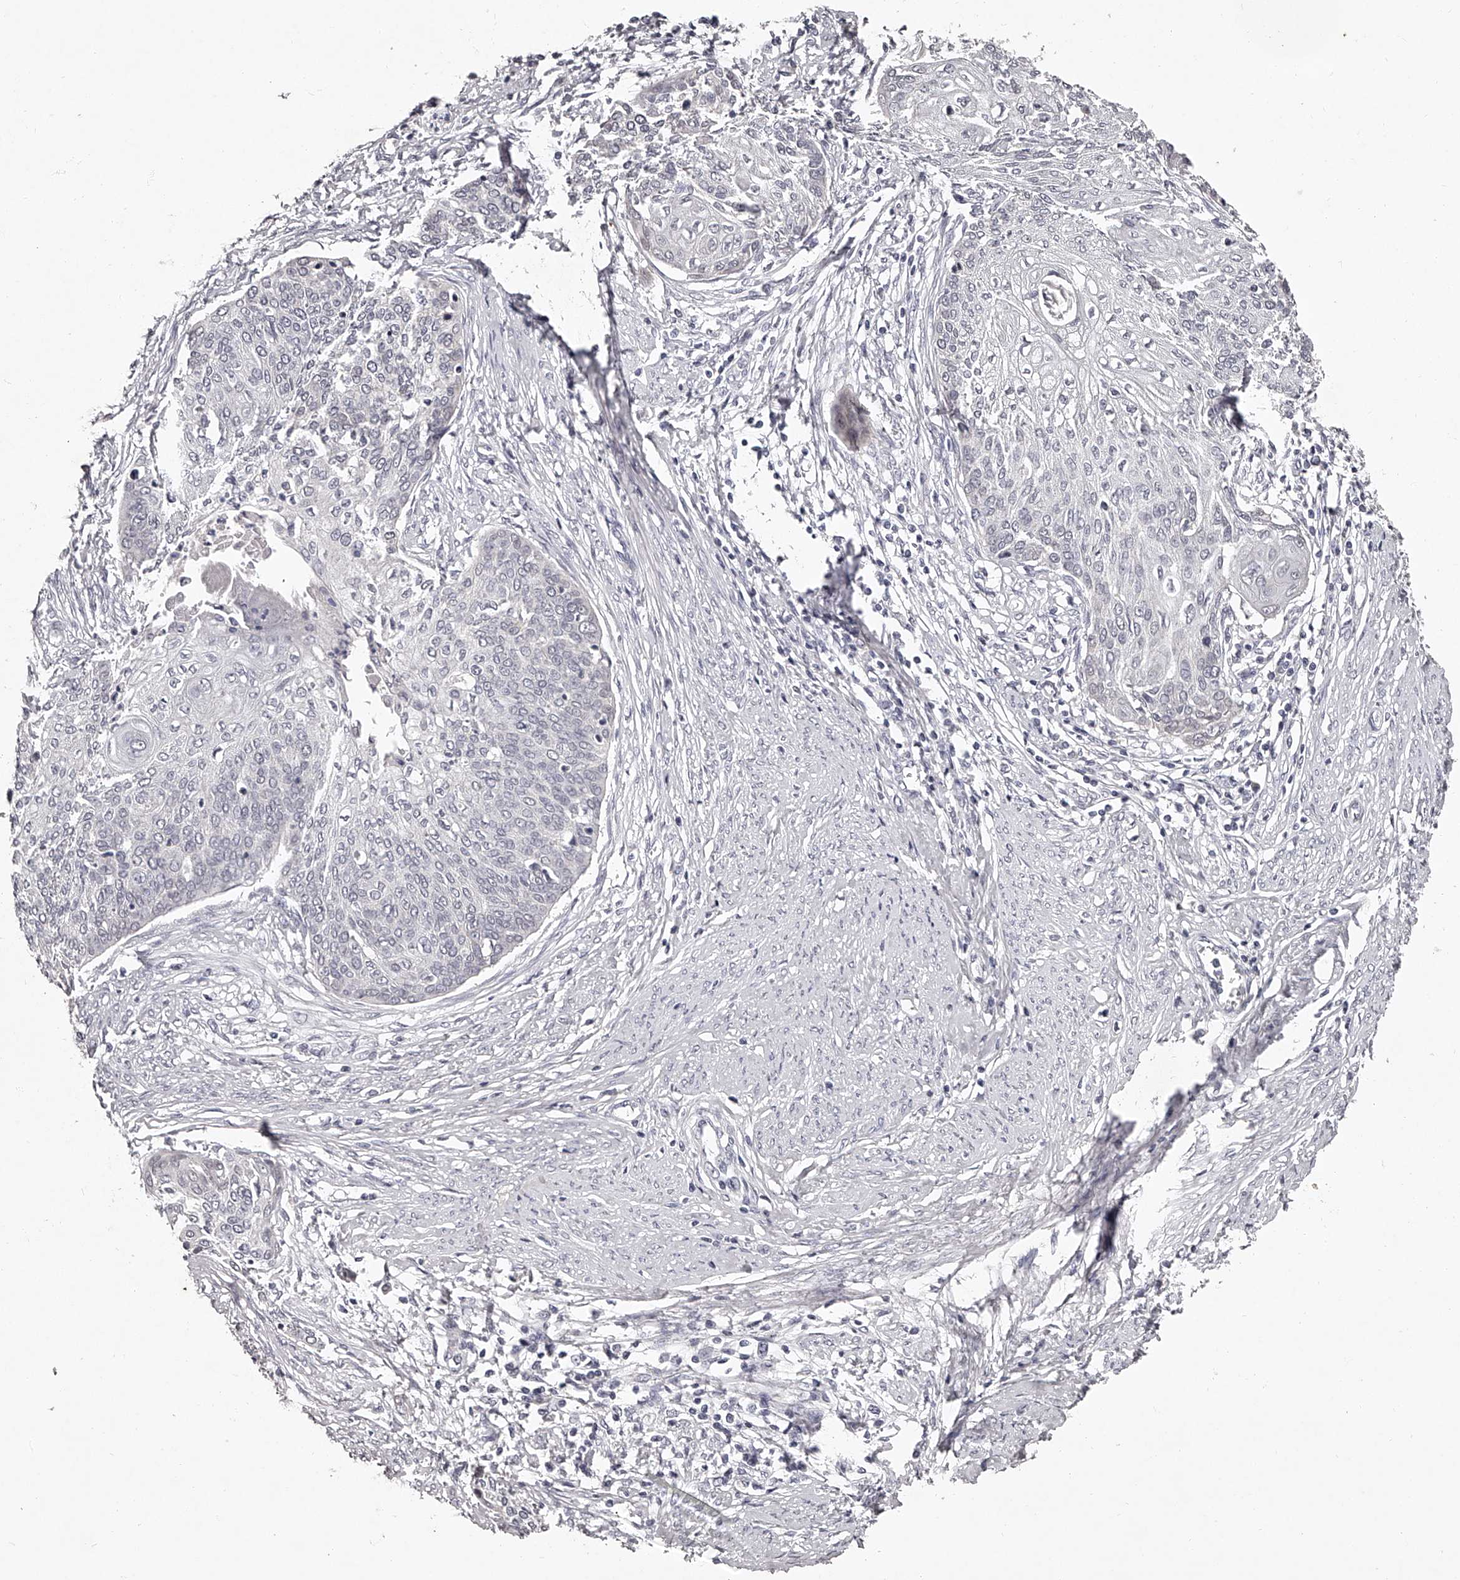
{"staining": {"intensity": "negative", "quantity": "none", "location": "none"}, "tissue": "cervical cancer", "cell_type": "Tumor cells", "image_type": "cancer", "snomed": [{"axis": "morphology", "description": "Squamous cell carcinoma, NOS"}, {"axis": "topography", "description": "Cervix"}], "caption": "Squamous cell carcinoma (cervical) stained for a protein using immunohistochemistry shows no expression tumor cells.", "gene": "NT5DC1", "patient": {"sex": "female", "age": 37}}